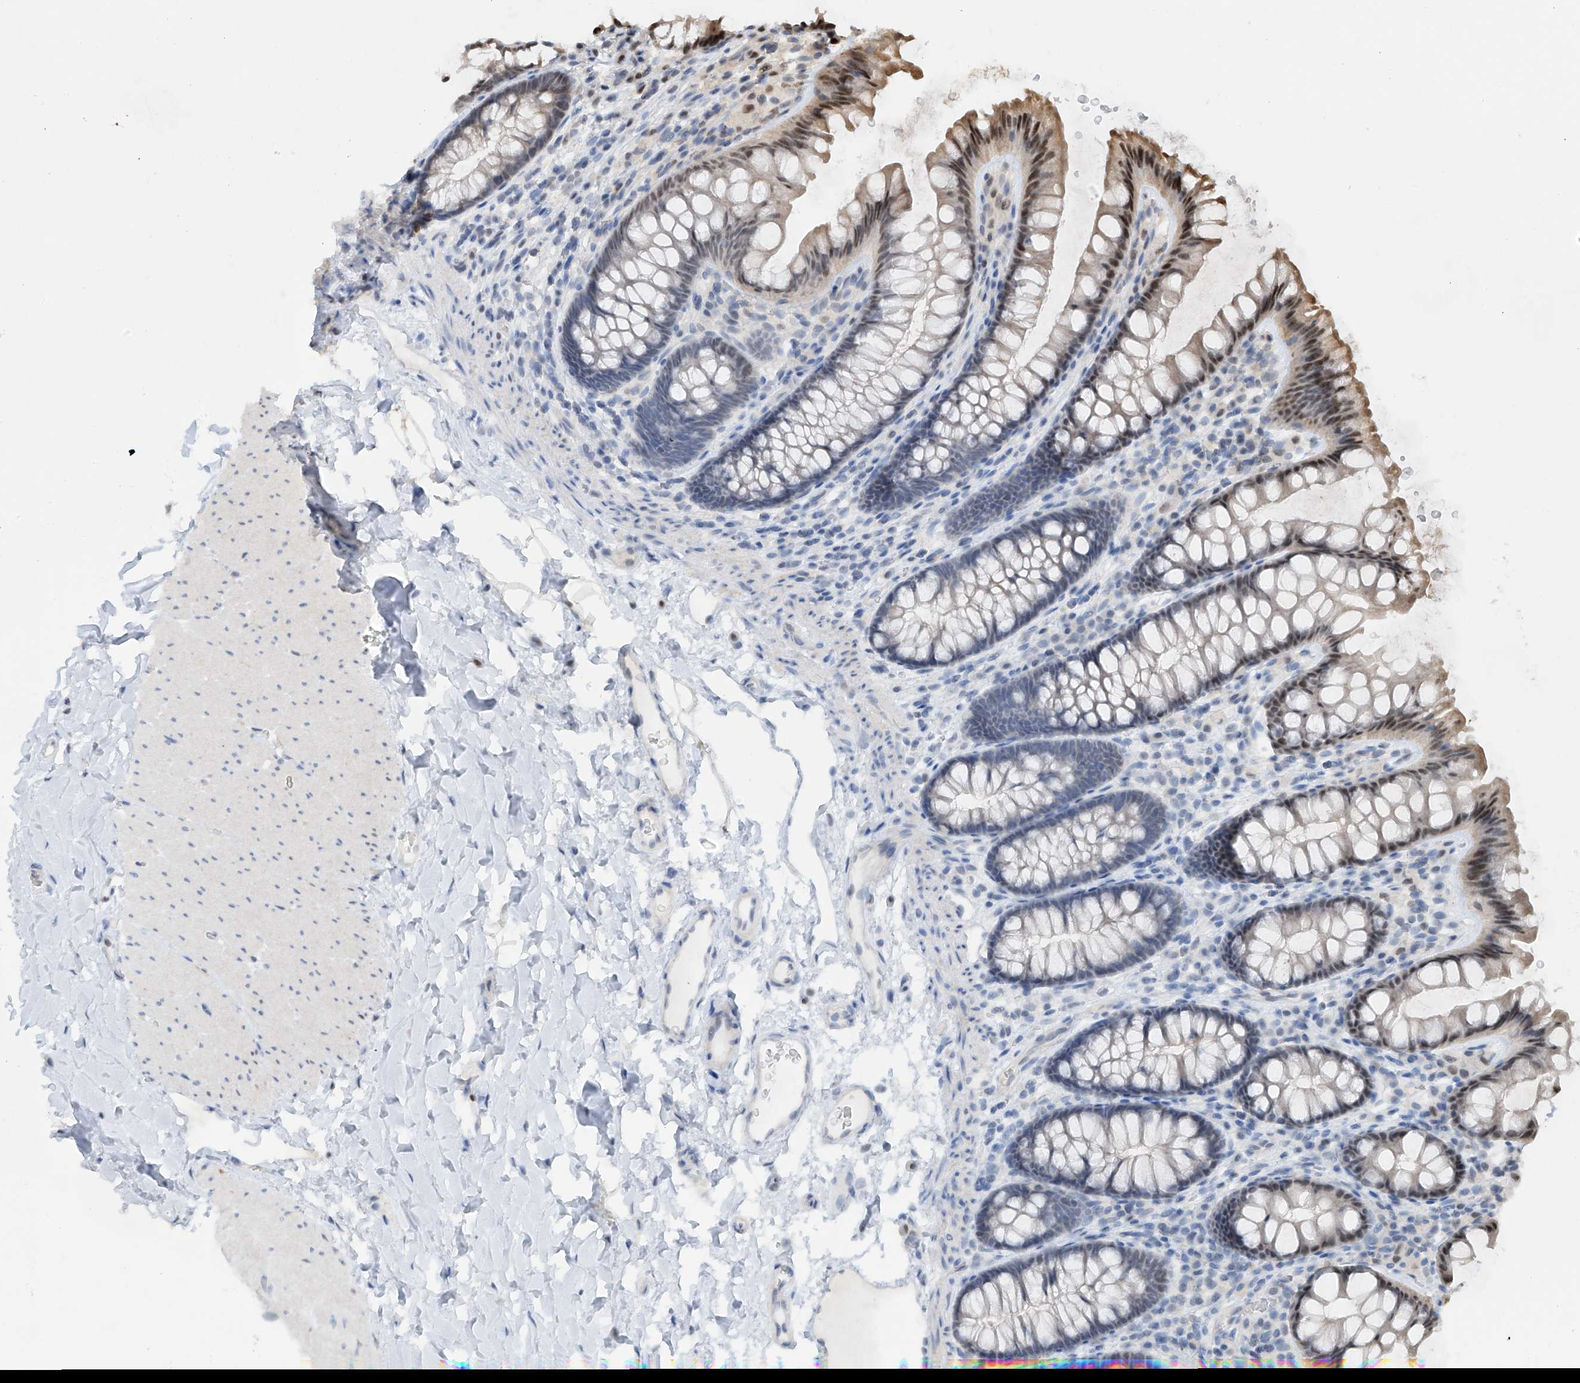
{"staining": {"intensity": "negative", "quantity": "none", "location": "none"}, "tissue": "colon", "cell_type": "Endothelial cells", "image_type": "normal", "snomed": [{"axis": "morphology", "description": "Normal tissue, NOS"}, {"axis": "topography", "description": "Colon"}], "caption": "A high-resolution histopathology image shows immunohistochemistry staining of benign colon, which demonstrates no significant expression in endothelial cells. The staining was performed using DAB (3,3'-diaminobenzidine) to visualize the protein expression in brown, while the nuclei were stained in blue with hematoxylin (Magnification: 20x).", "gene": "PMM1", "patient": {"sex": "female", "age": 62}}